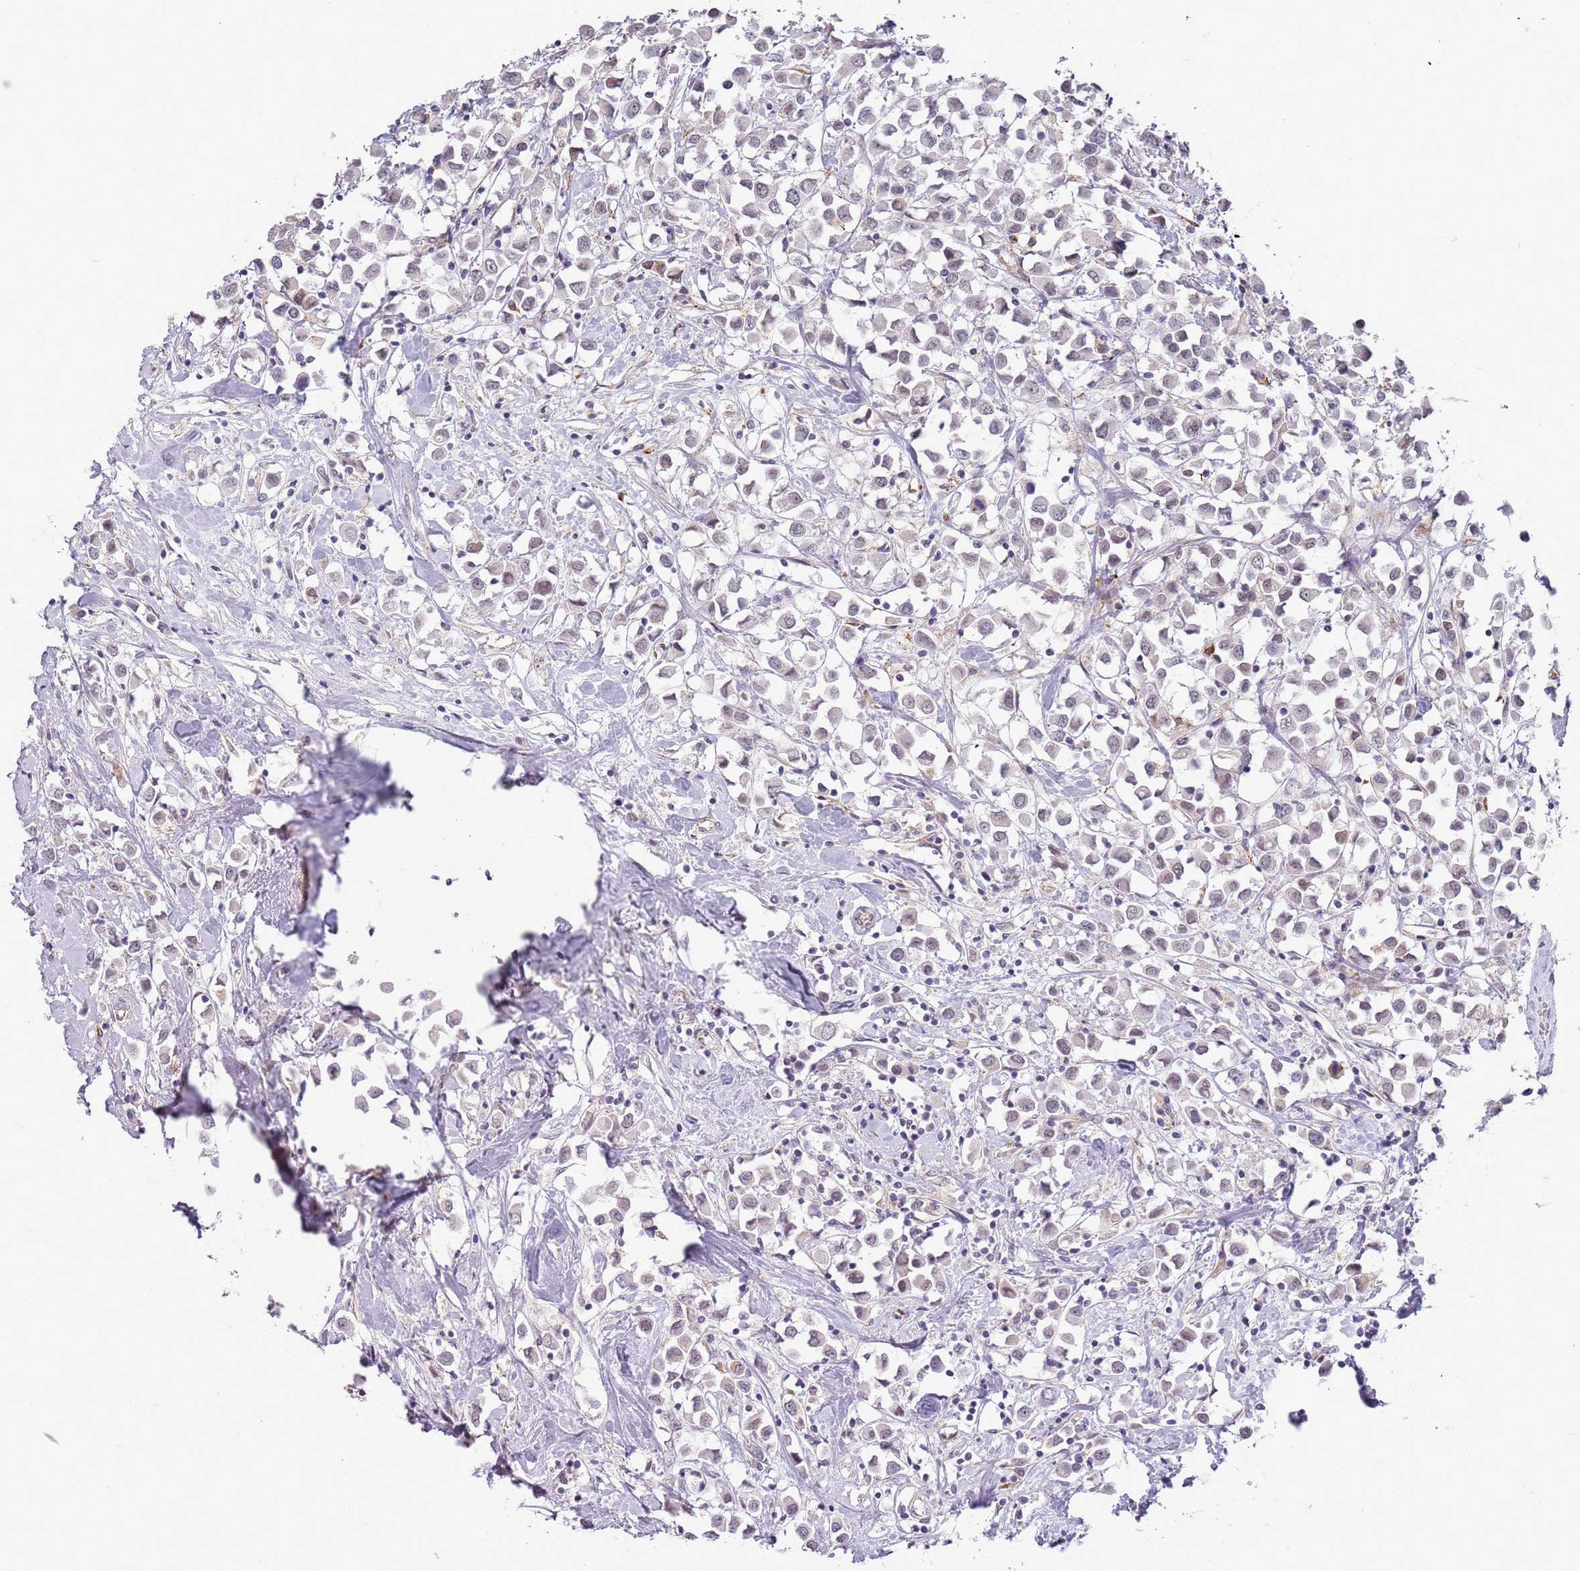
{"staining": {"intensity": "negative", "quantity": "none", "location": "none"}, "tissue": "breast cancer", "cell_type": "Tumor cells", "image_type": "cancer", "snomed": [{"axis": "morphology", "description": "Duct carcinoma"}, {"axis": "topography", "description": "Breast"}], "caption": "DAB immunohistochemical staining of infiltrating ductal carcinoma (breast) exhibits no significant staining in tumor cells.", "gene": "NBPF3", "patient": {"sex": "female", "age": 61}}